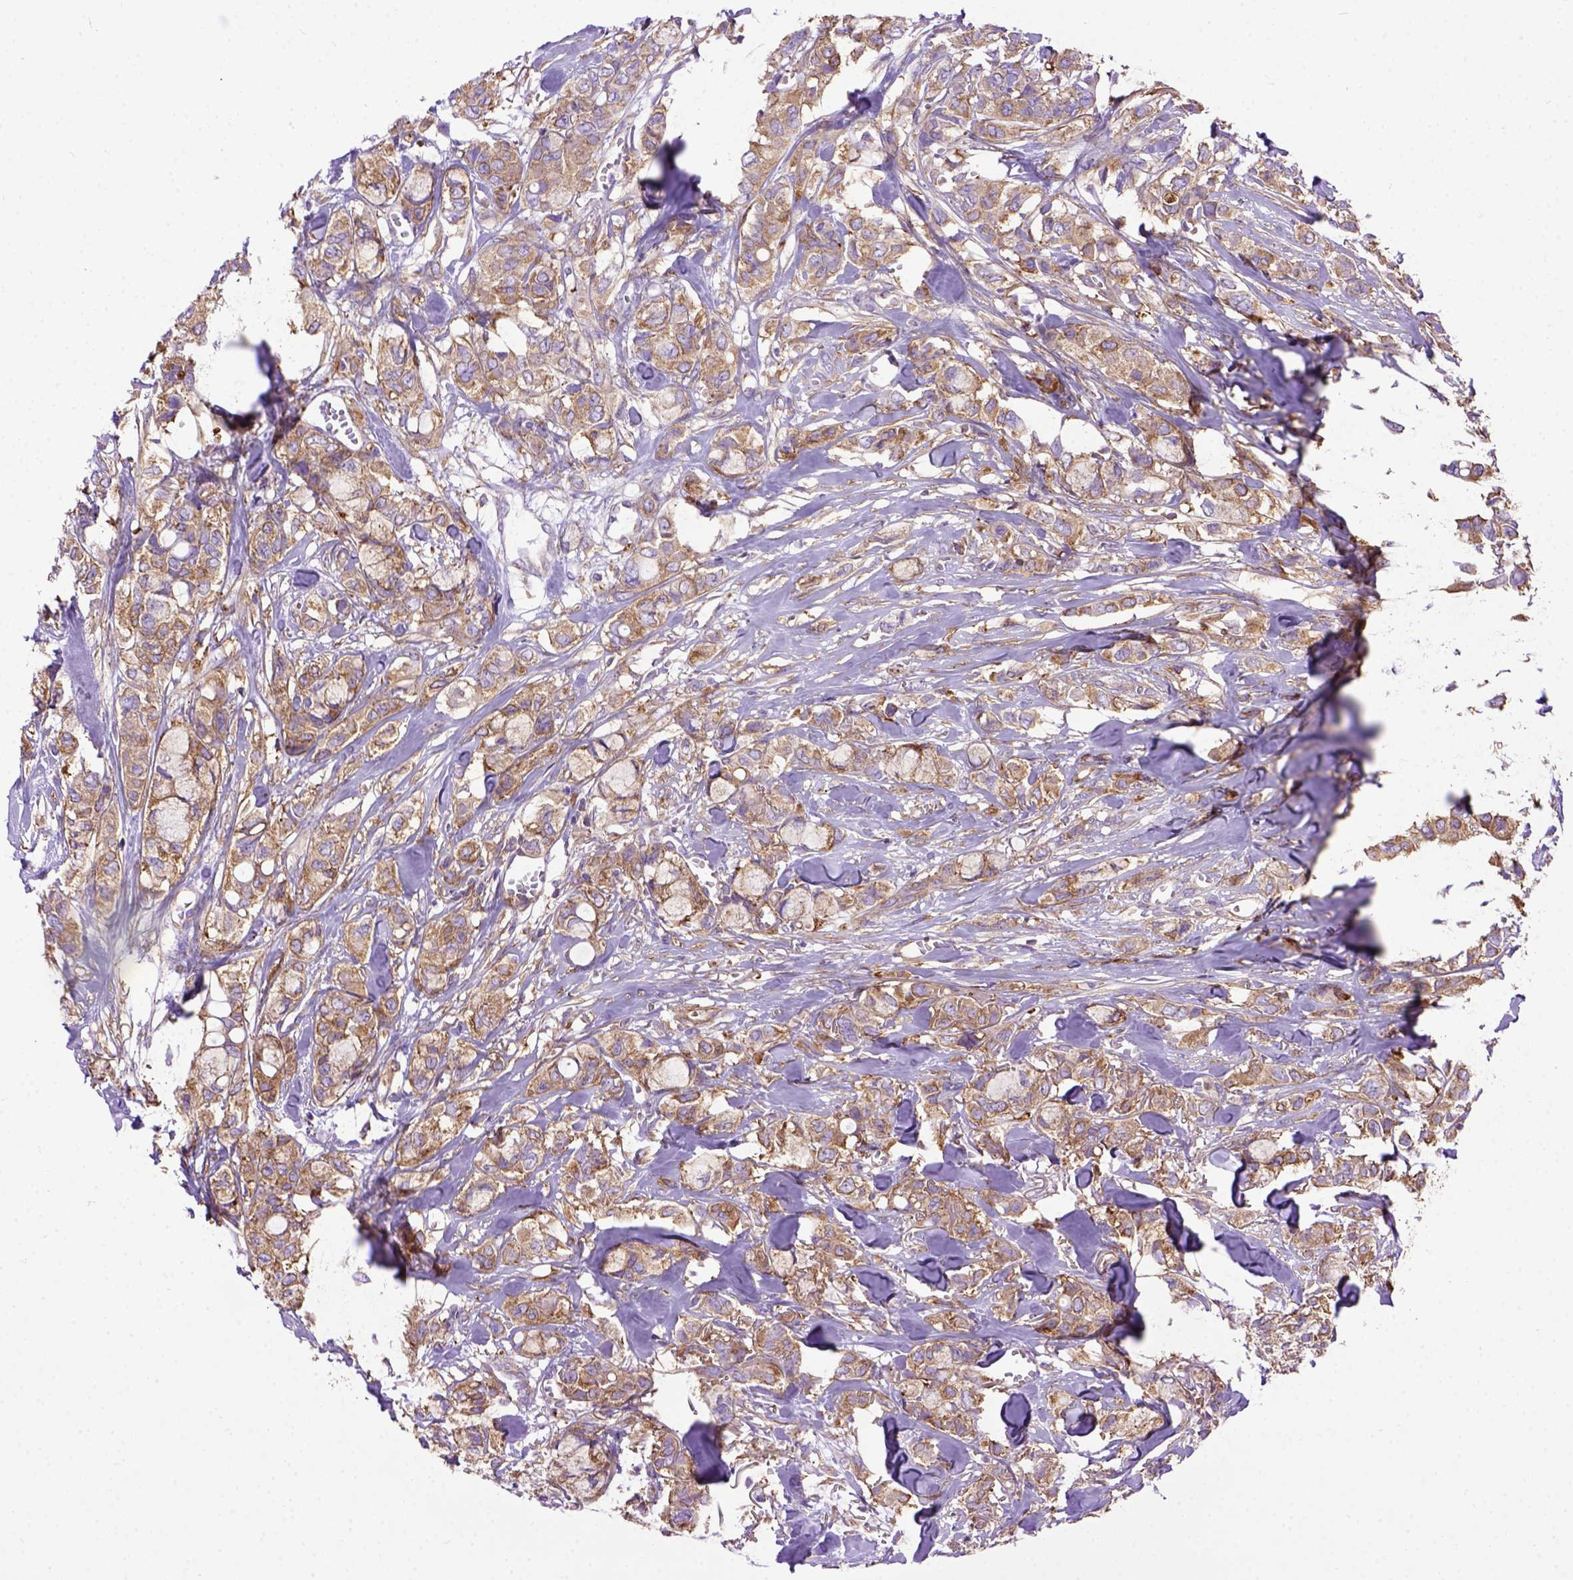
{"staining": {"intensity": "moderate", "quantity": ">75%", "location": "cytoplasmic/membranous"}, "tissue": "breast cancer", "cell_type": "Tumor cells", "image_type": "cancer", "snomed": [{"axis": "morphology", "description": "Duct carcinoma"}, {"axis": "topography", "description": "Breast"}], "caption": "Breast cancer (invasive ductal carcinoma) stained with a brown dye shows moderate cytoplasmic/membranous positive positivity in about >75% of tumor cells.", "gene": "MVP", "patient": {"sex": "female", "age": 85}}